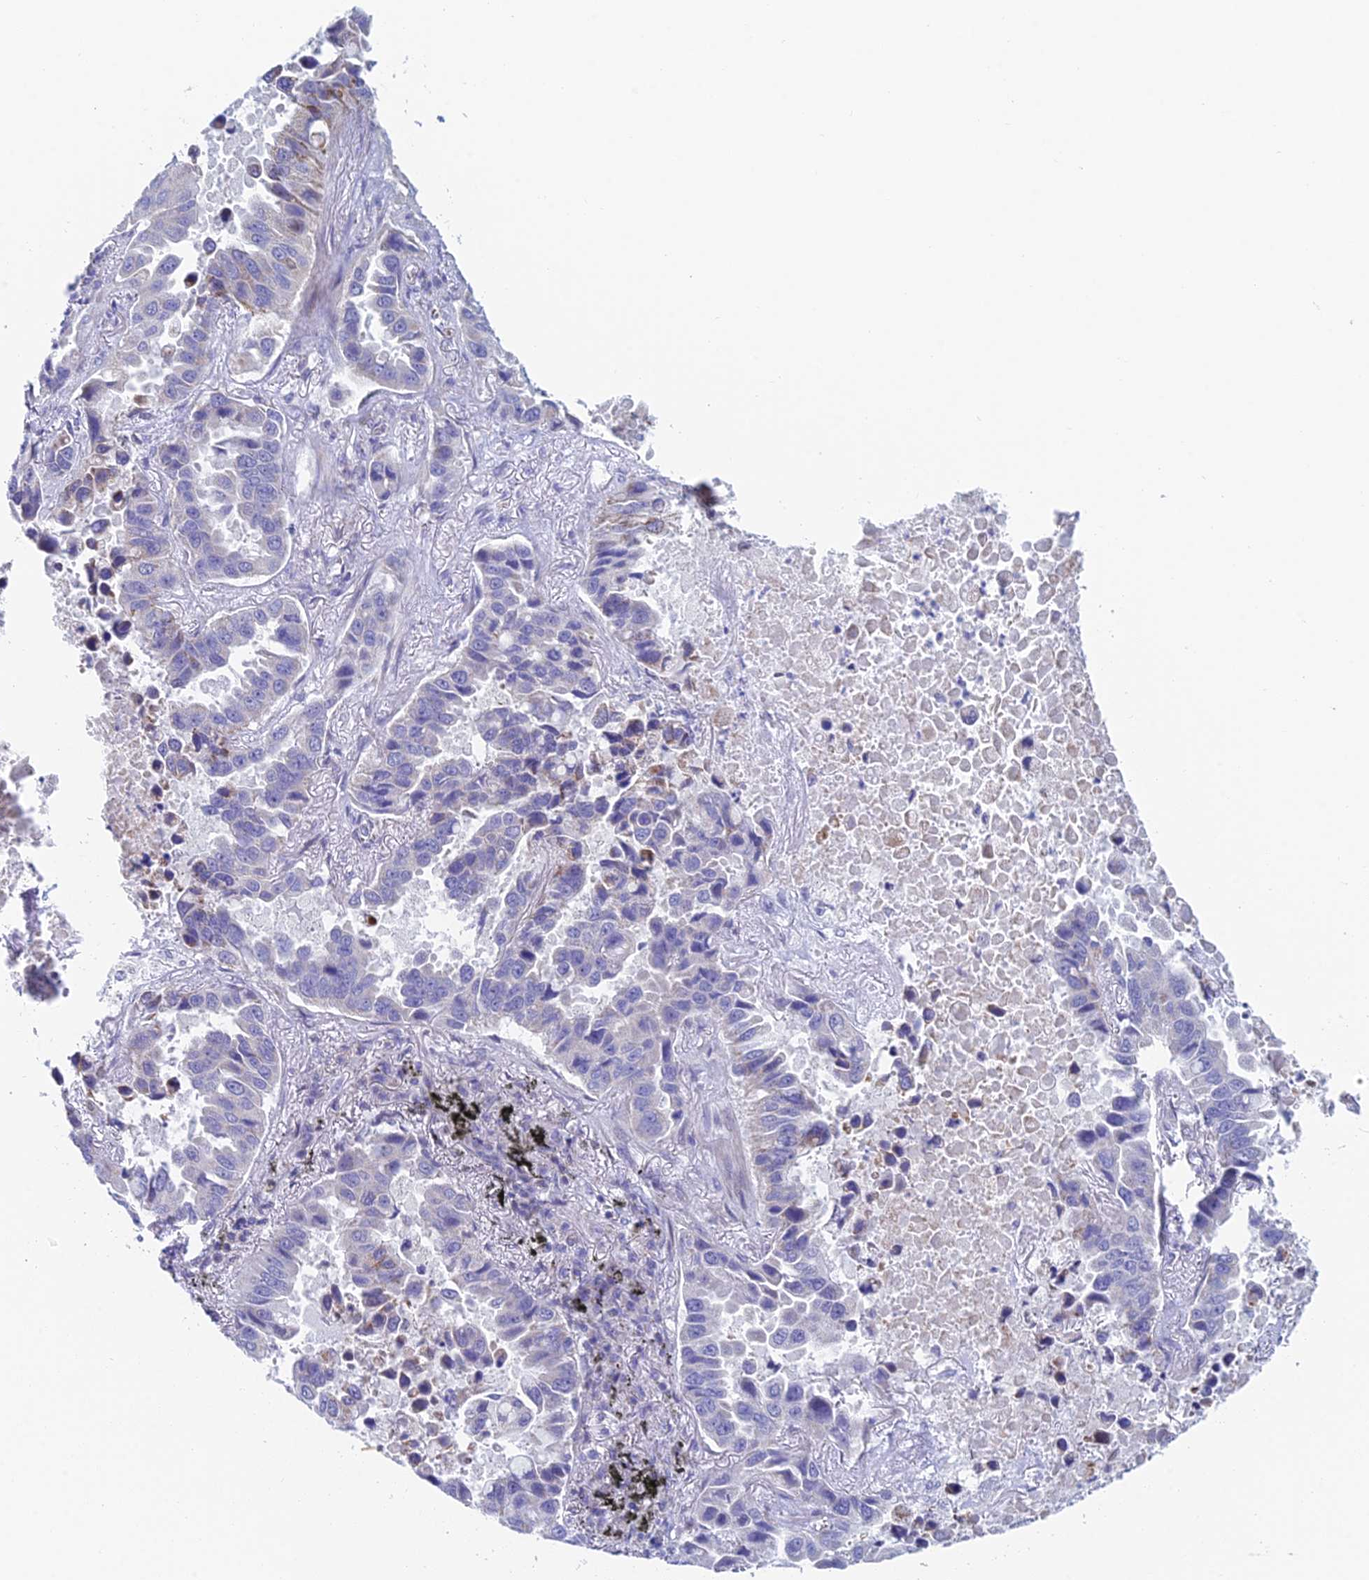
{"staining": {"intensity": "weak", "quantity": "<25%", "location": "cytoplasmic/membranous"}, "tissue": "lung cancer", "cell_type": "Tumor cells", "image_type": "cancer", "snomed": [{"axis": "morphology", "description": "Adenocarcinoma, NOS"}, {"axis": "topography", "description": "Lung"}], "caption": "DAB (3,3'-diaminobenzidine) immunohistochemical staining of lung cancer (adenocarcinoma) demonstrates no significant expression in tumor cells. Nuclei are stained in blue.", "gene": "ACSM1", "patient": {"sex": "male", "age": 64}}